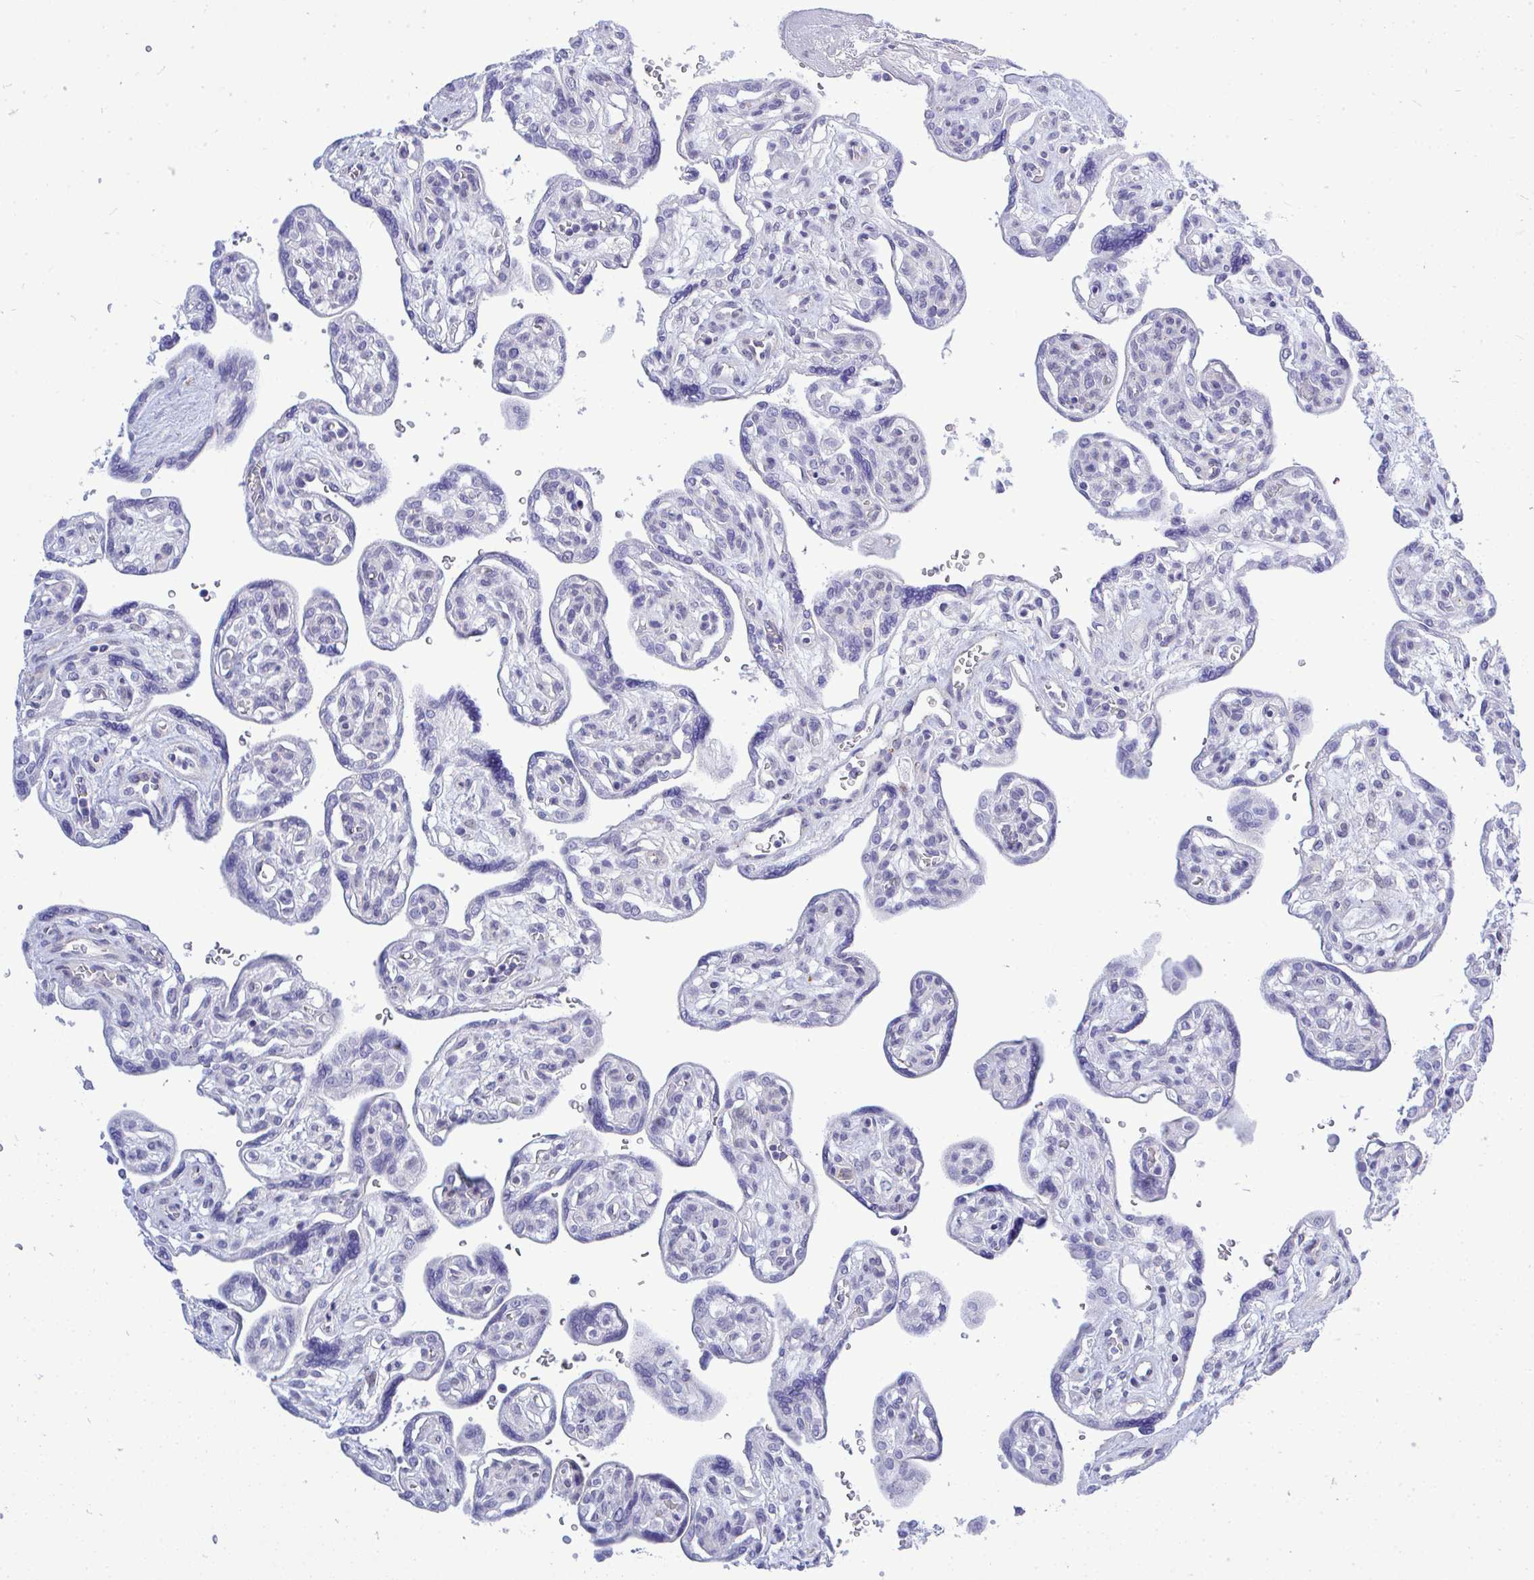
{"staining": {"intensity": "negative", "quantity": "none", "location": "none"}, "tissue": "placenta", "cell_type": "Decidual cells", "image_type": "normal", "snomed": [{"axis": "morphology", "description": "Normal tissue, NOS"}, {"axis": "topography", "description": "Placenta"}], "caption": "This is a photomicrograph of IHC staining of benign placenta, which shows no staining in decidual cells. The staining was performed using DAB (3,3'-diaminobenzidine) to visualize the protein expression in brown, while the nuclei were stained in blue with hematoxylin (Magnification: 20x).", "gene": "SLC25A51", "patient": {"sex": "female", "age": 39}}